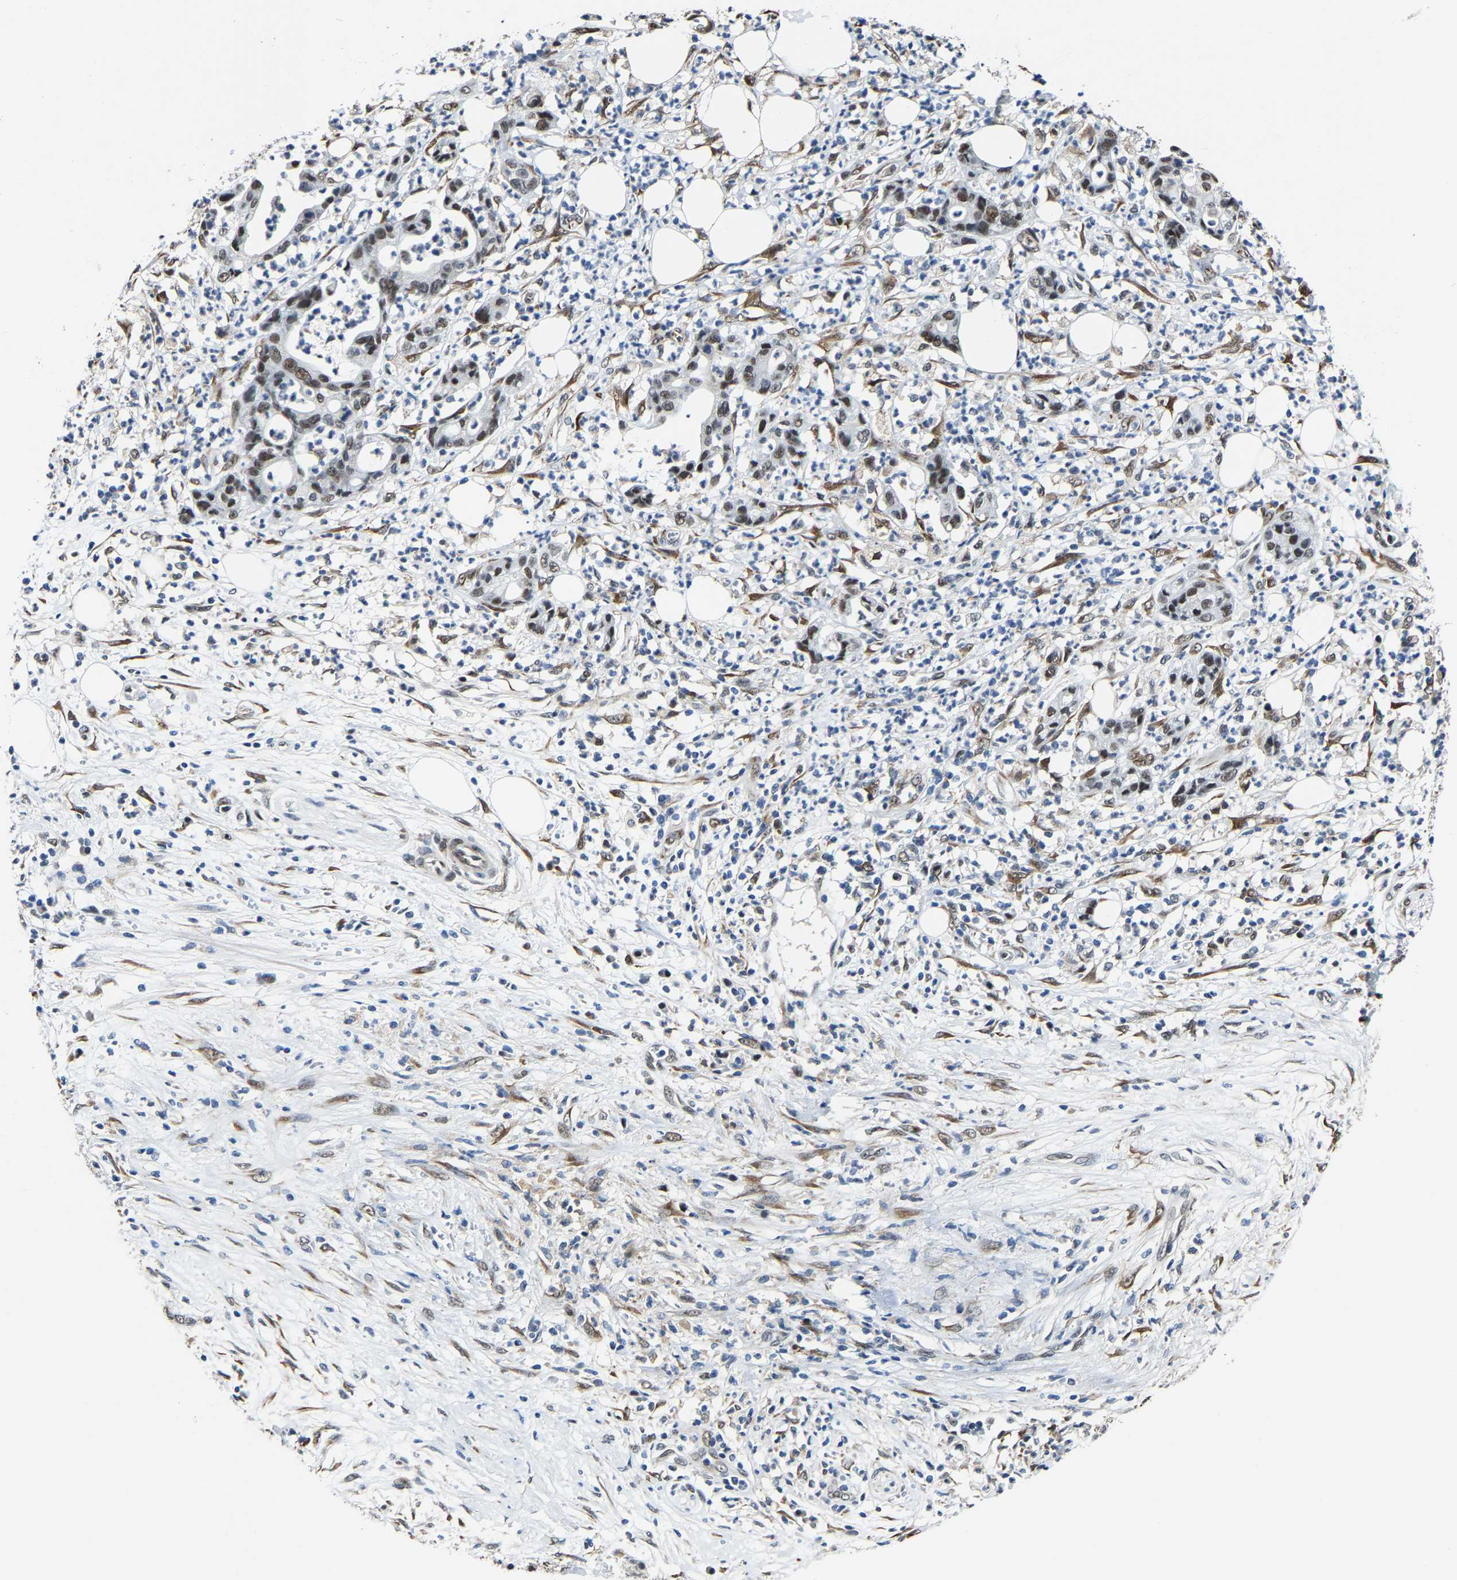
{"staining": {"intensity": "moderate", "quantity": ">75%", "location": "nuclear"}, "tissue": "pancreatic cancer", "cell_type": "Tumor cells", "image_type": "cancer", "snomed": [{"axis": "morphology", "description": "Adenocarcinoma, NOS"}, {"axis": "topography", "description": "Pancreas"}], "caption": "A histopathology image of pancreatic adenocarcinoma stained for a protein reveals moderate nuclear brown staining in tumor cells. (DAB (3,3'-diaminobenzidine) = brown stain, brightfield microscopy at high magnification).", "gene": "METTL1", "patient": {"sex": "male", "age": 69}}